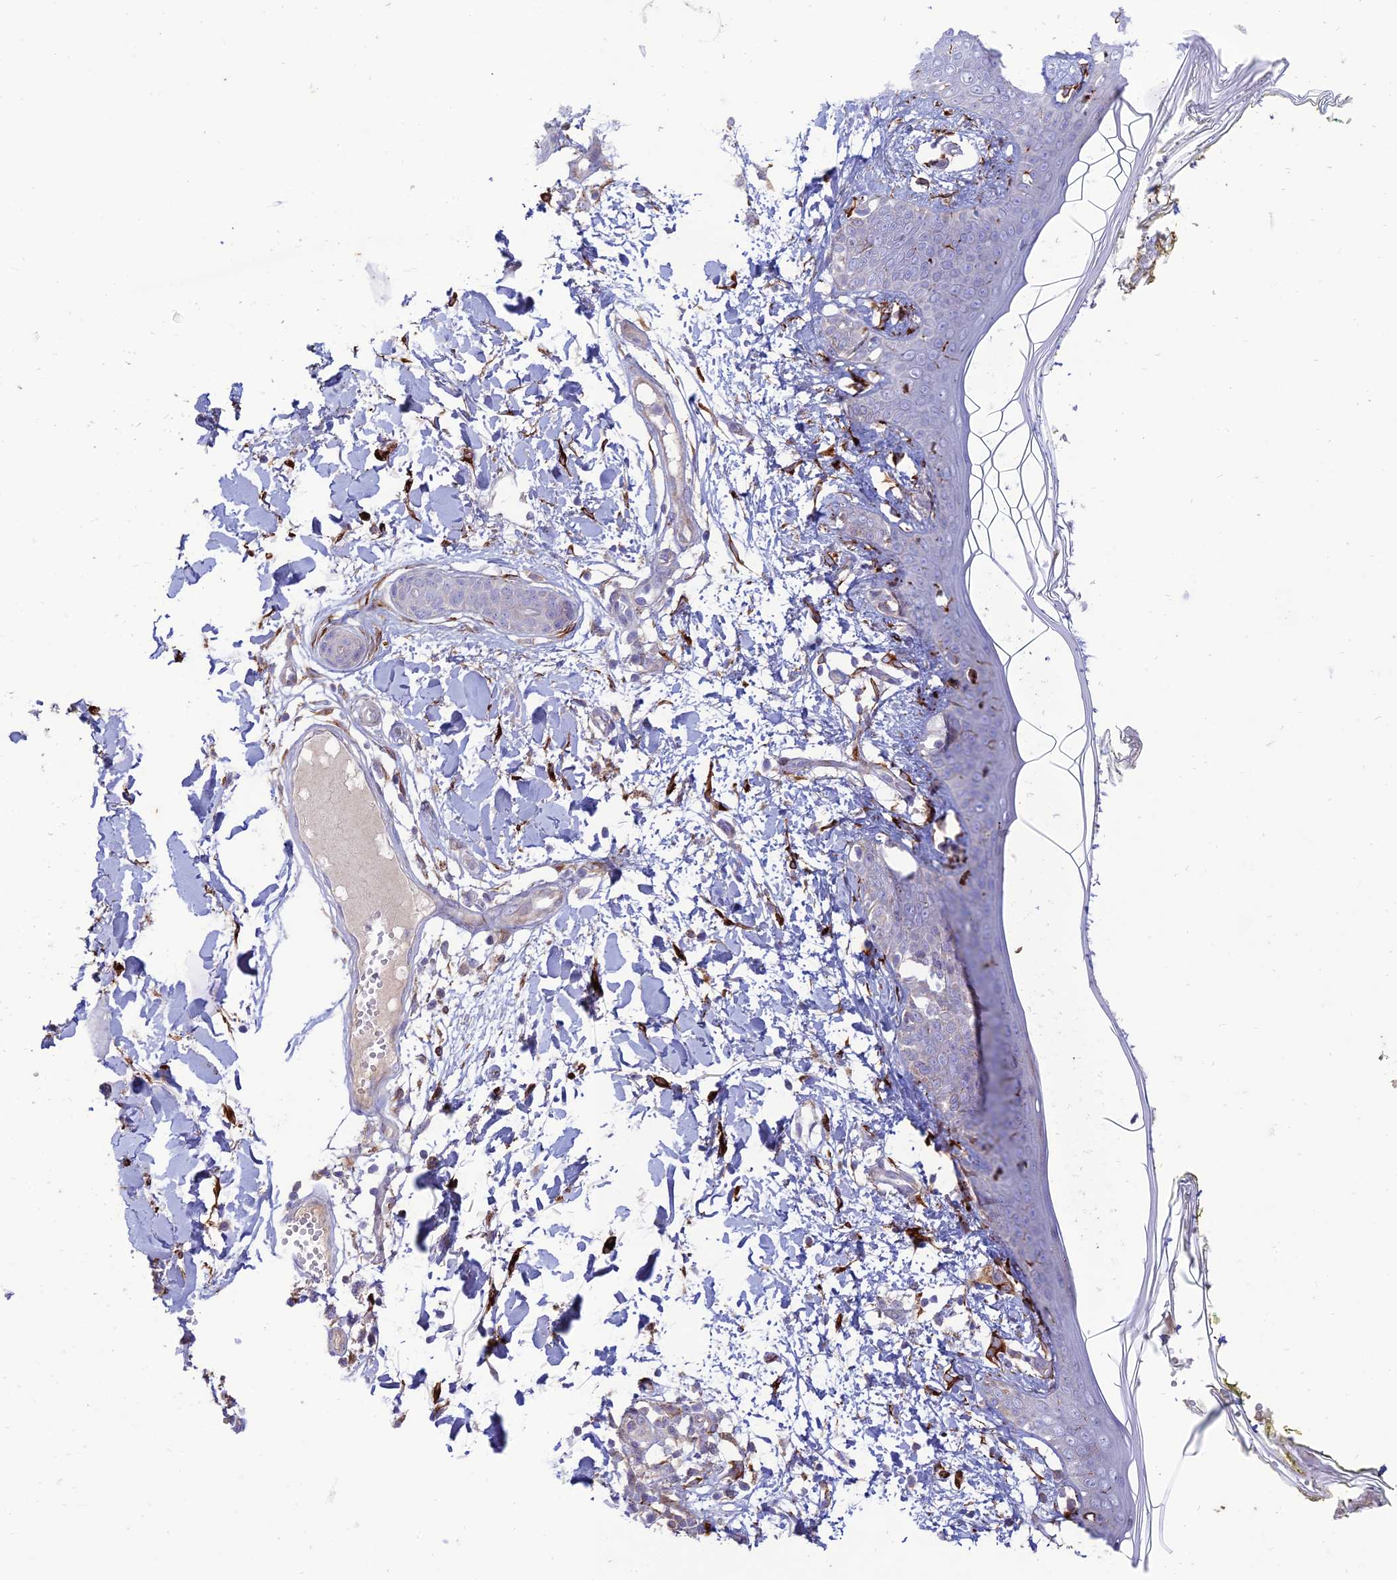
{"staining": {"intensity": "weak", "quantity": "25%-75%", "location": "cytoplasmic/membranous"}, "tissue": "skin", "cell_type": "Fibroblasts", "image_type": "normal", "snomed": [{"axis": "morphology", "description": "Normal tissue, NOS"}, {"axis": "topography", "description": "Skin"}], "caption": "Skin stained with DAB (3,3'-diaminobenzidine) immunohistochemistry (IHC) displays low levels of weak cytoplasmic/membranous positivity in approximately 25%-75% of fibroblasts. Nuclei are stained in blue.", "gene": "RCN3", "patient": {"sex": "female", "age": 34}}